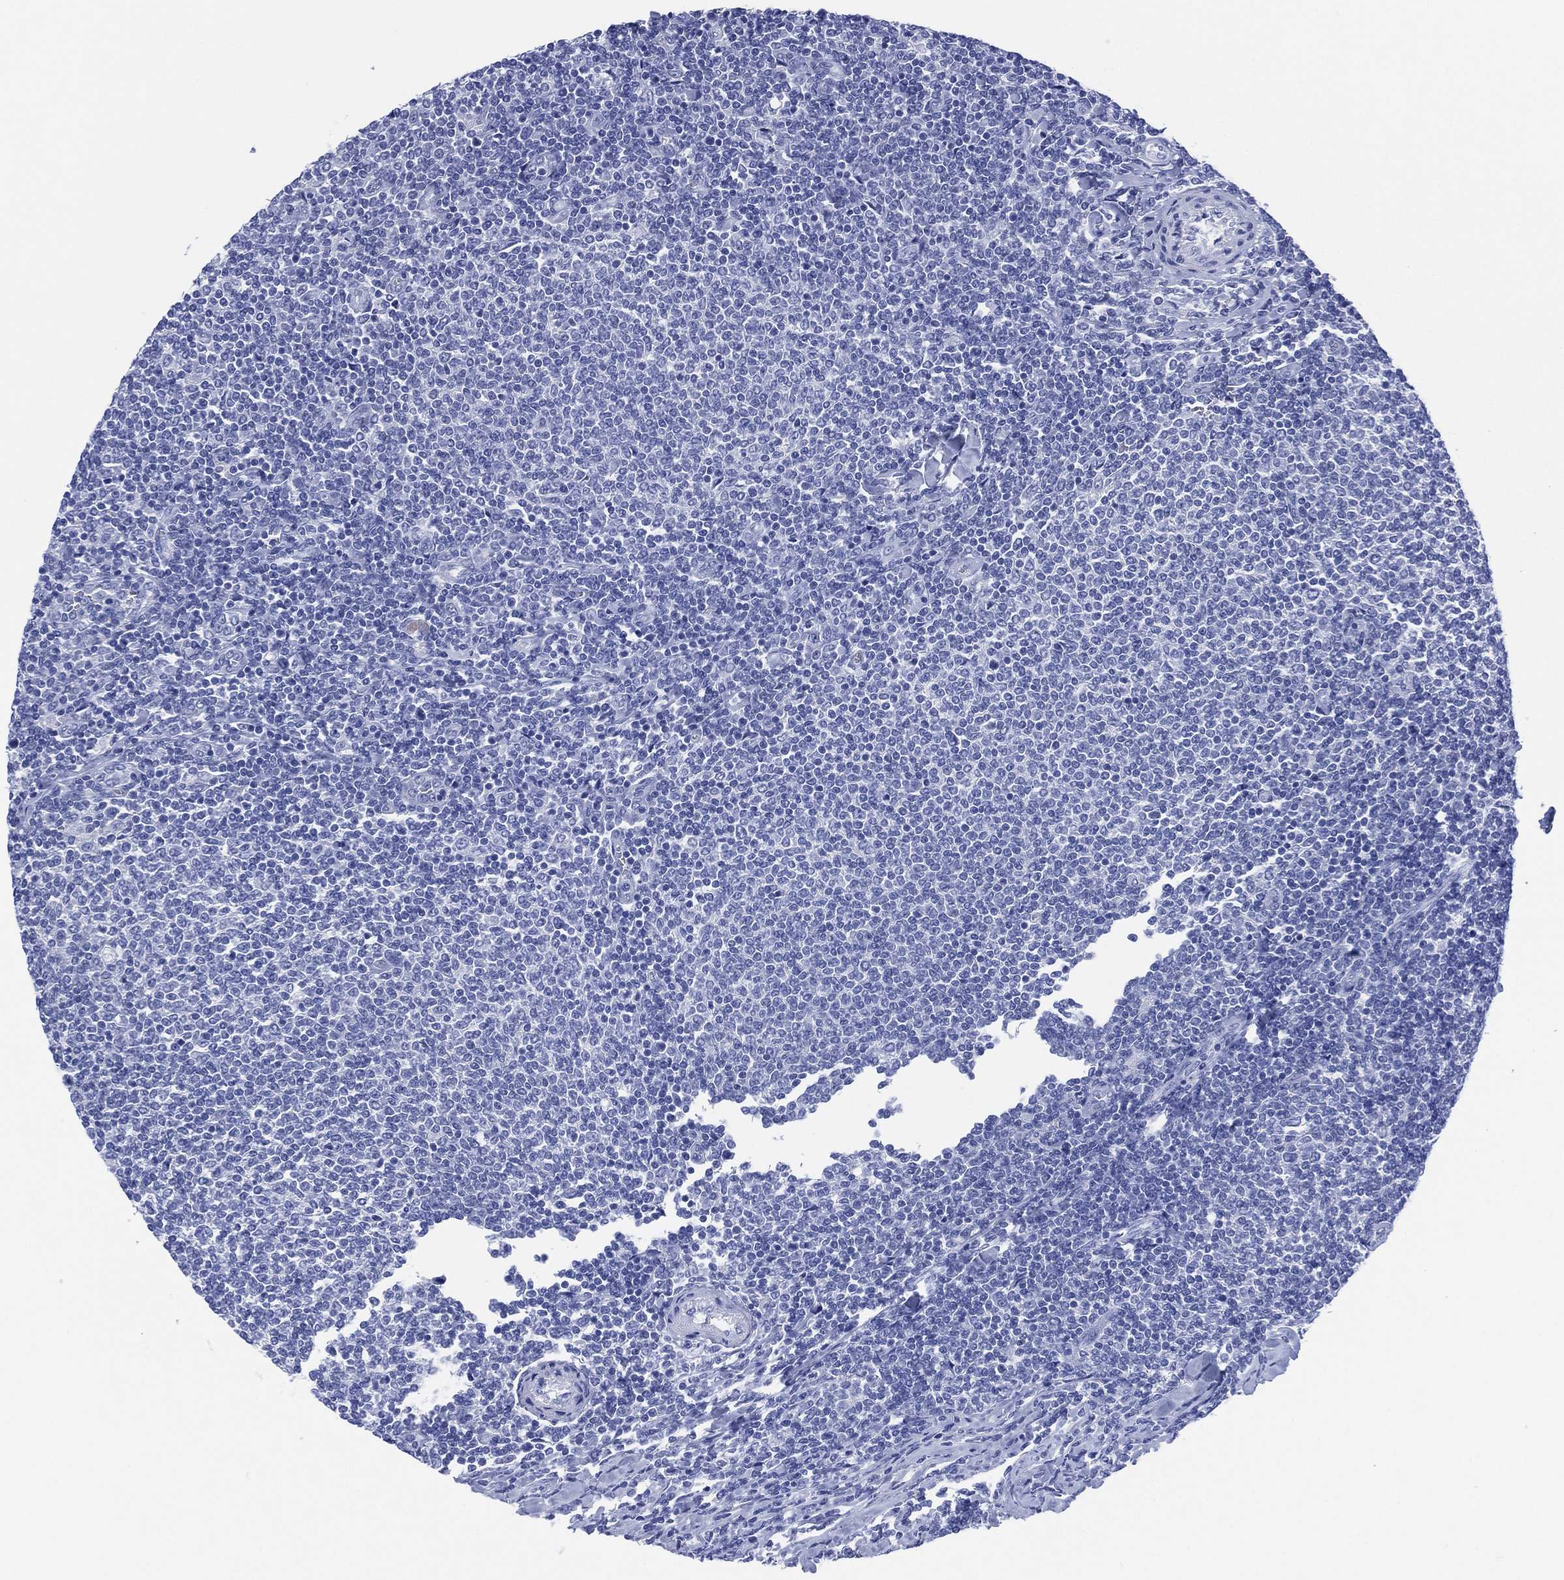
{"staining": {"intensity": "negative", "quantity": "none", "location": "none"}, "tissue": "lymphoma", "cell_type": "Tumor cells", "image_type": "cancer", "snomed": [{"axis": "morphology", "description": "Malignant lymphoma, non-Hodgkin's type, Low grade"}, {"axis": "topography", "description": "Lymph node"}], "caption": "Immunohistochemical staining of malignant lymphoma, non-Hodgkin's type (low-grade) exhibits no significant positivity in tumor cells.", "gene": "SLC9C2", "patient": {"sex": "male", "age": 52}}